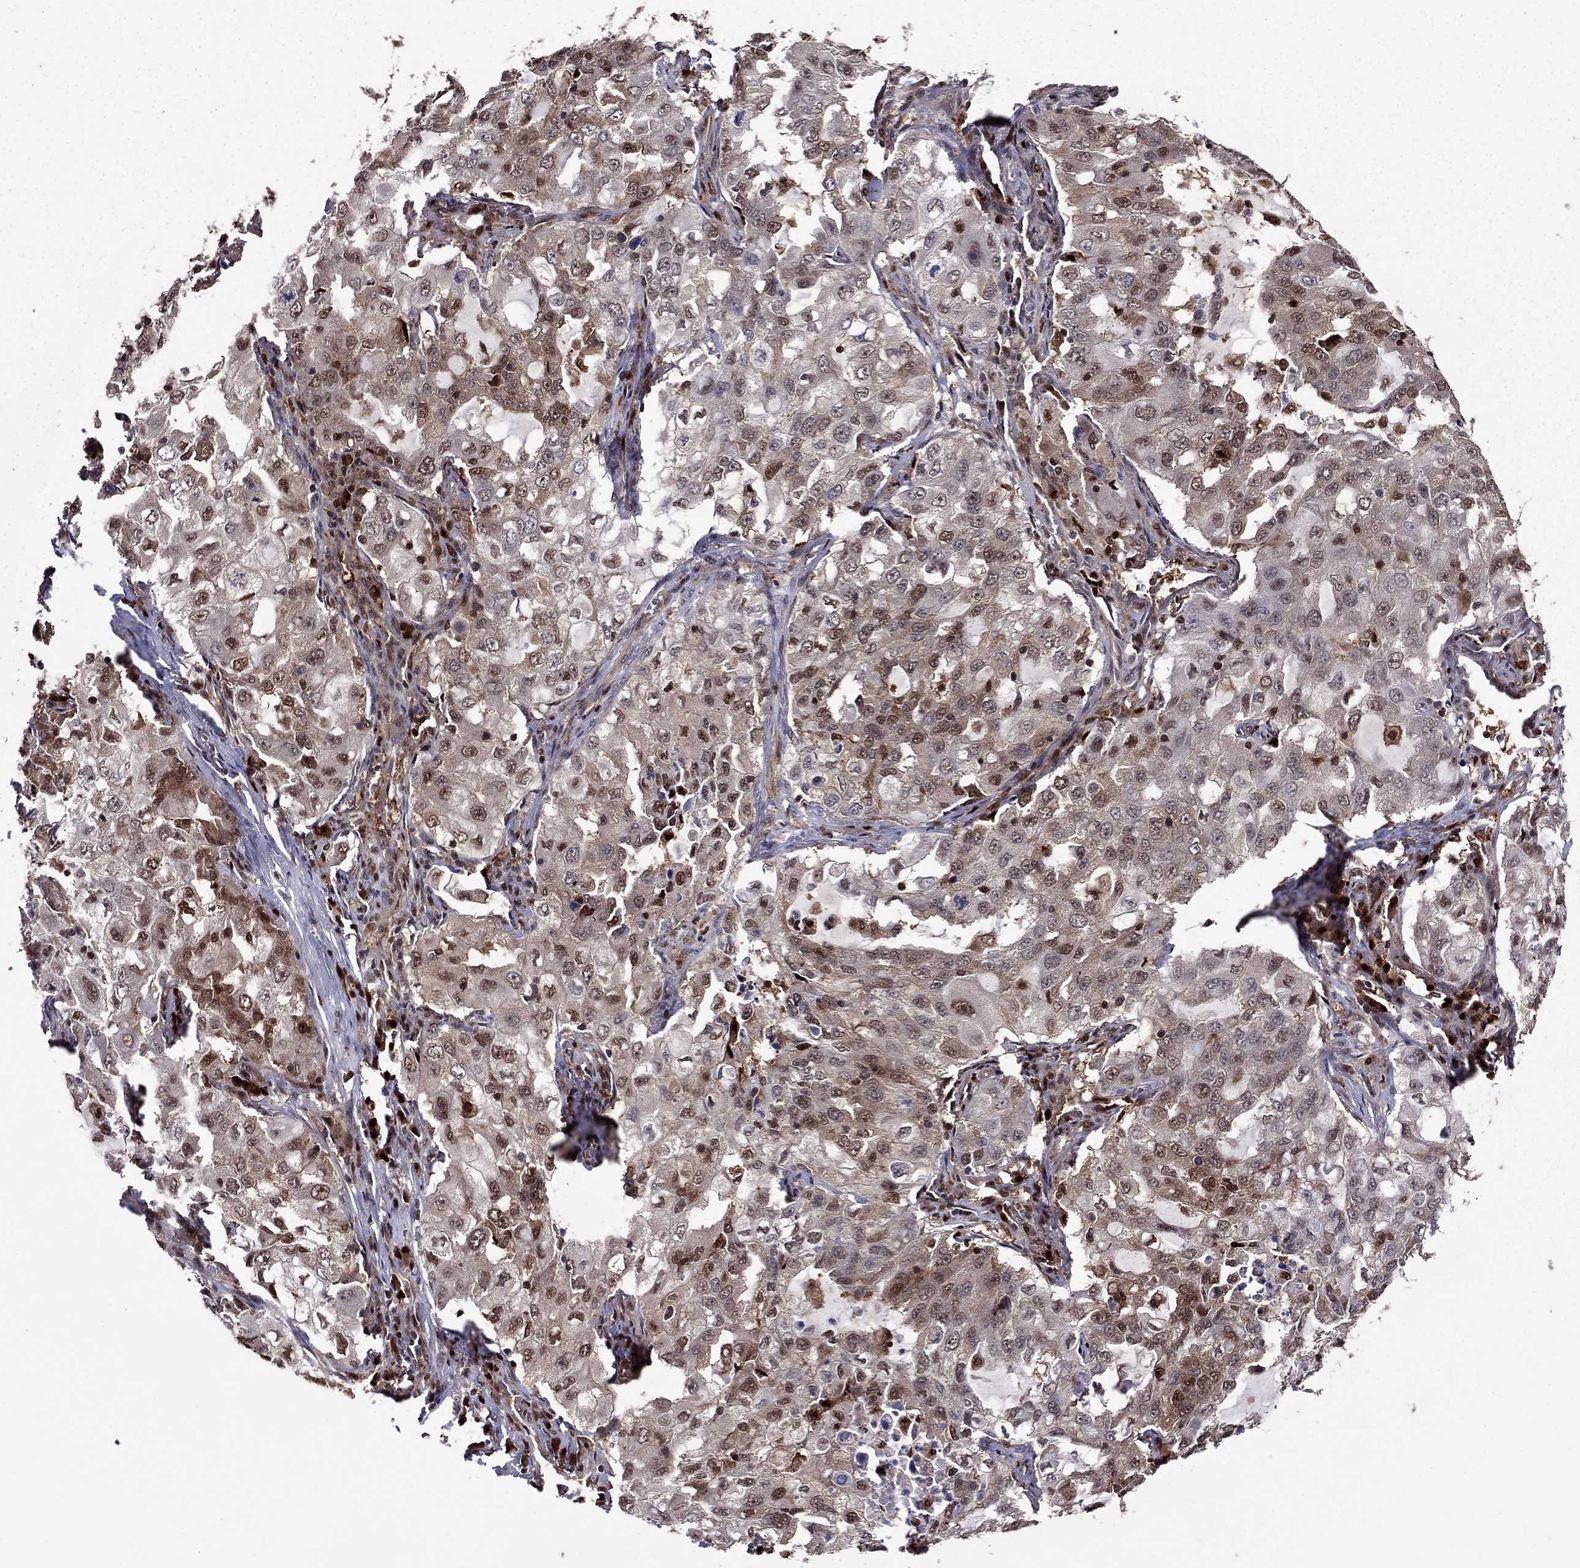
{"staining": {"intensity": "strong", "quantity": "<25%", "location": "cytoplasmic/membranous,nuclear"}, "tissue": "lung cancer", "cell_type": "Tumor cells", "image_type": "cancer", "snomed": [{"axis": "morphology", "description": "Adenocarcinoma, NOS"}, {"axis": "topography", "description": "Lung"}], "caption": "Strong cytoplasmic/membranous and nuclear protein positivity is appreciated in about <25% of tumor cells in adenocarcinoma (lung).", "gene": "APPBP2", "patient": {"sex": "female", "age": 61}}